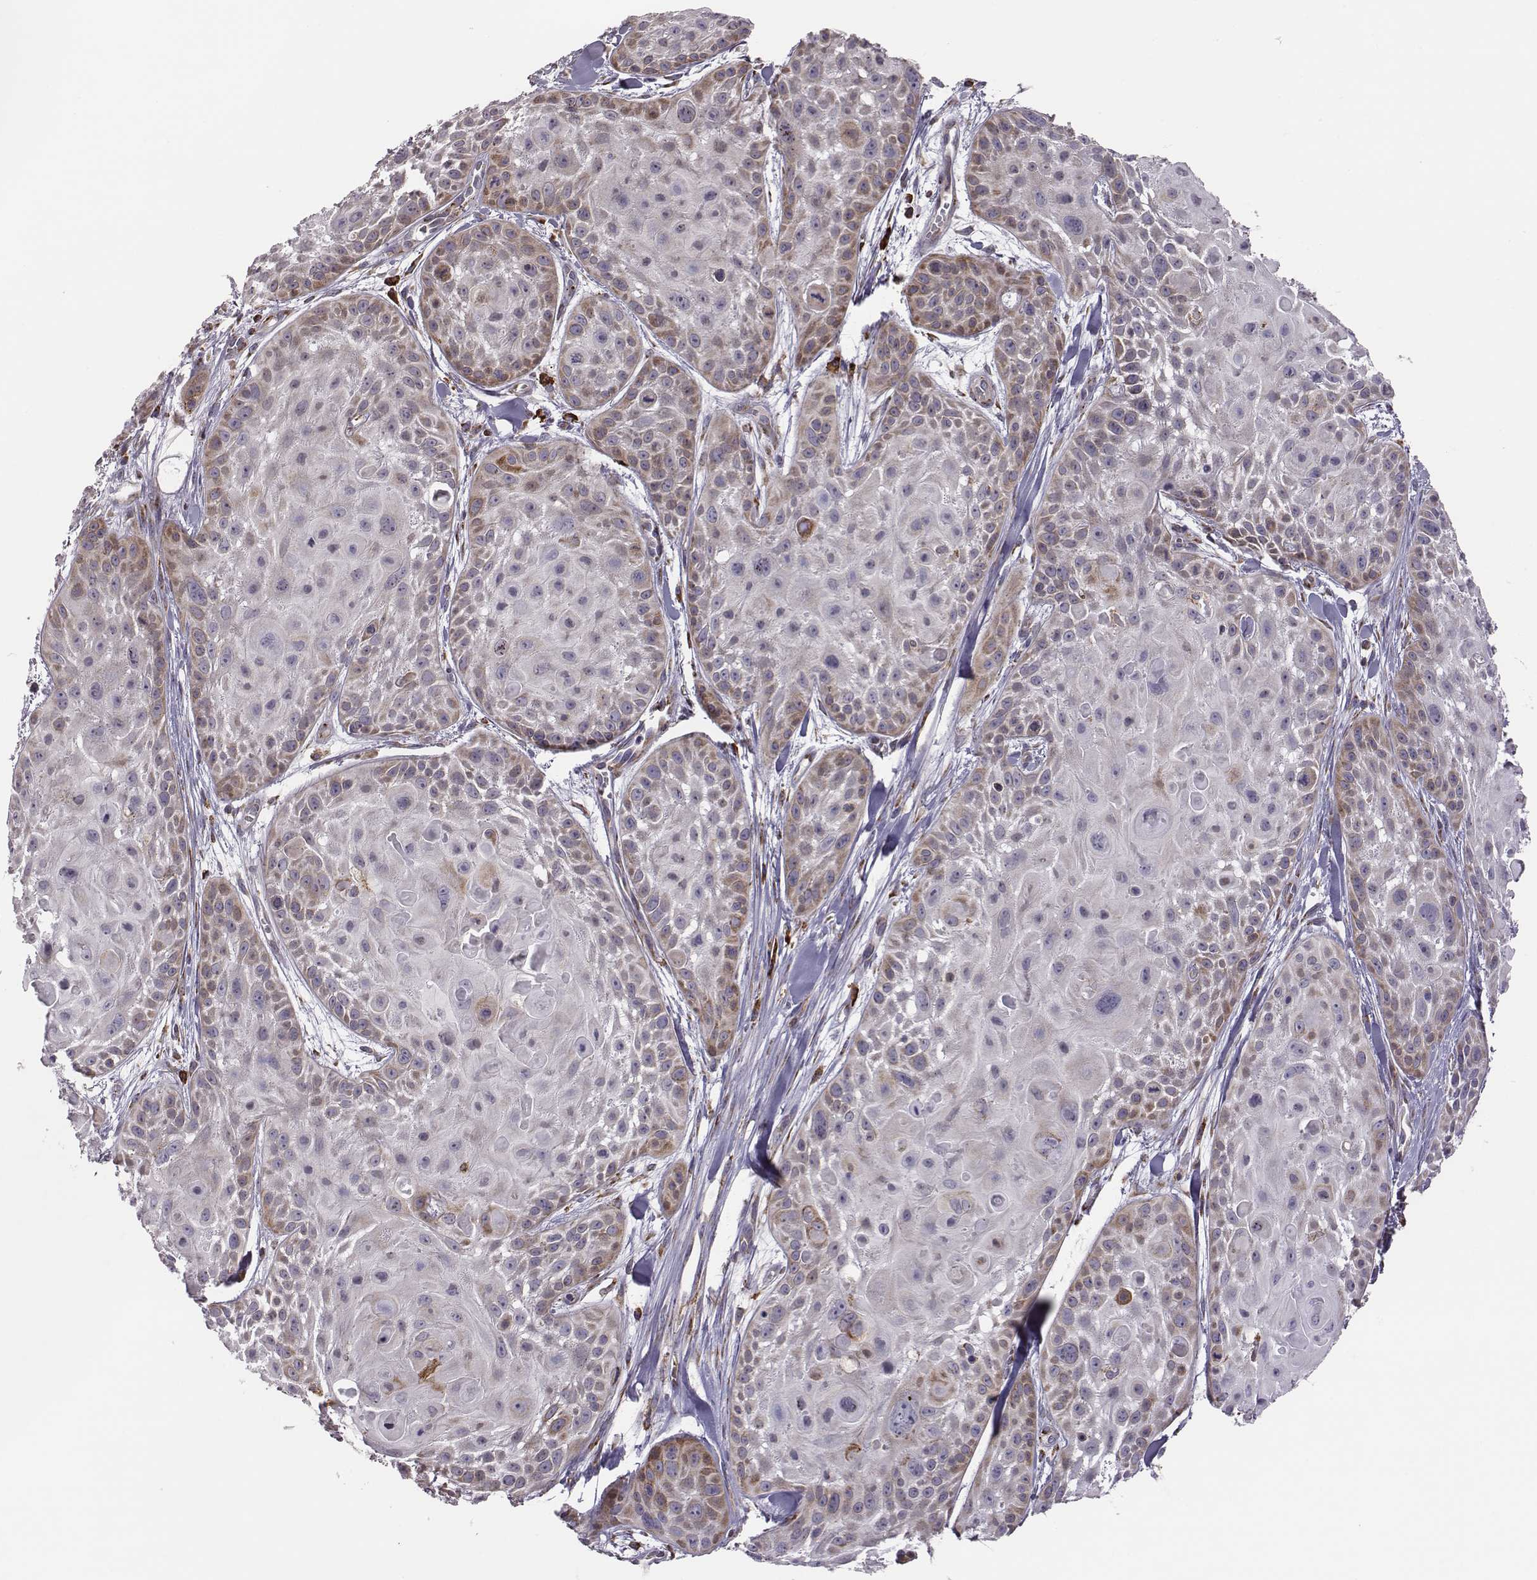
{"staining": {"intensity": "moderate", "quantity": "<25%", "location": "cytoplasmic/membranous"}, "tissue": "skin cancer", "cell_type": "Tumor cells", "image_type": "cancer", "snomed": [{"axis": "morphology", "description": "Squamous cell carcinoma, NOS"}, {"axis": "topography", "description": "Skin"}, {"axis": "topography", "description": "Anal"}], "caption": "A brown stain highlights moderate cytoplasmic/membranous expression of a protein in skin squamous cell carcinoma tumor cells.", "gene": "SELENOI", "patient": {"sex": "female", "age": 75}}